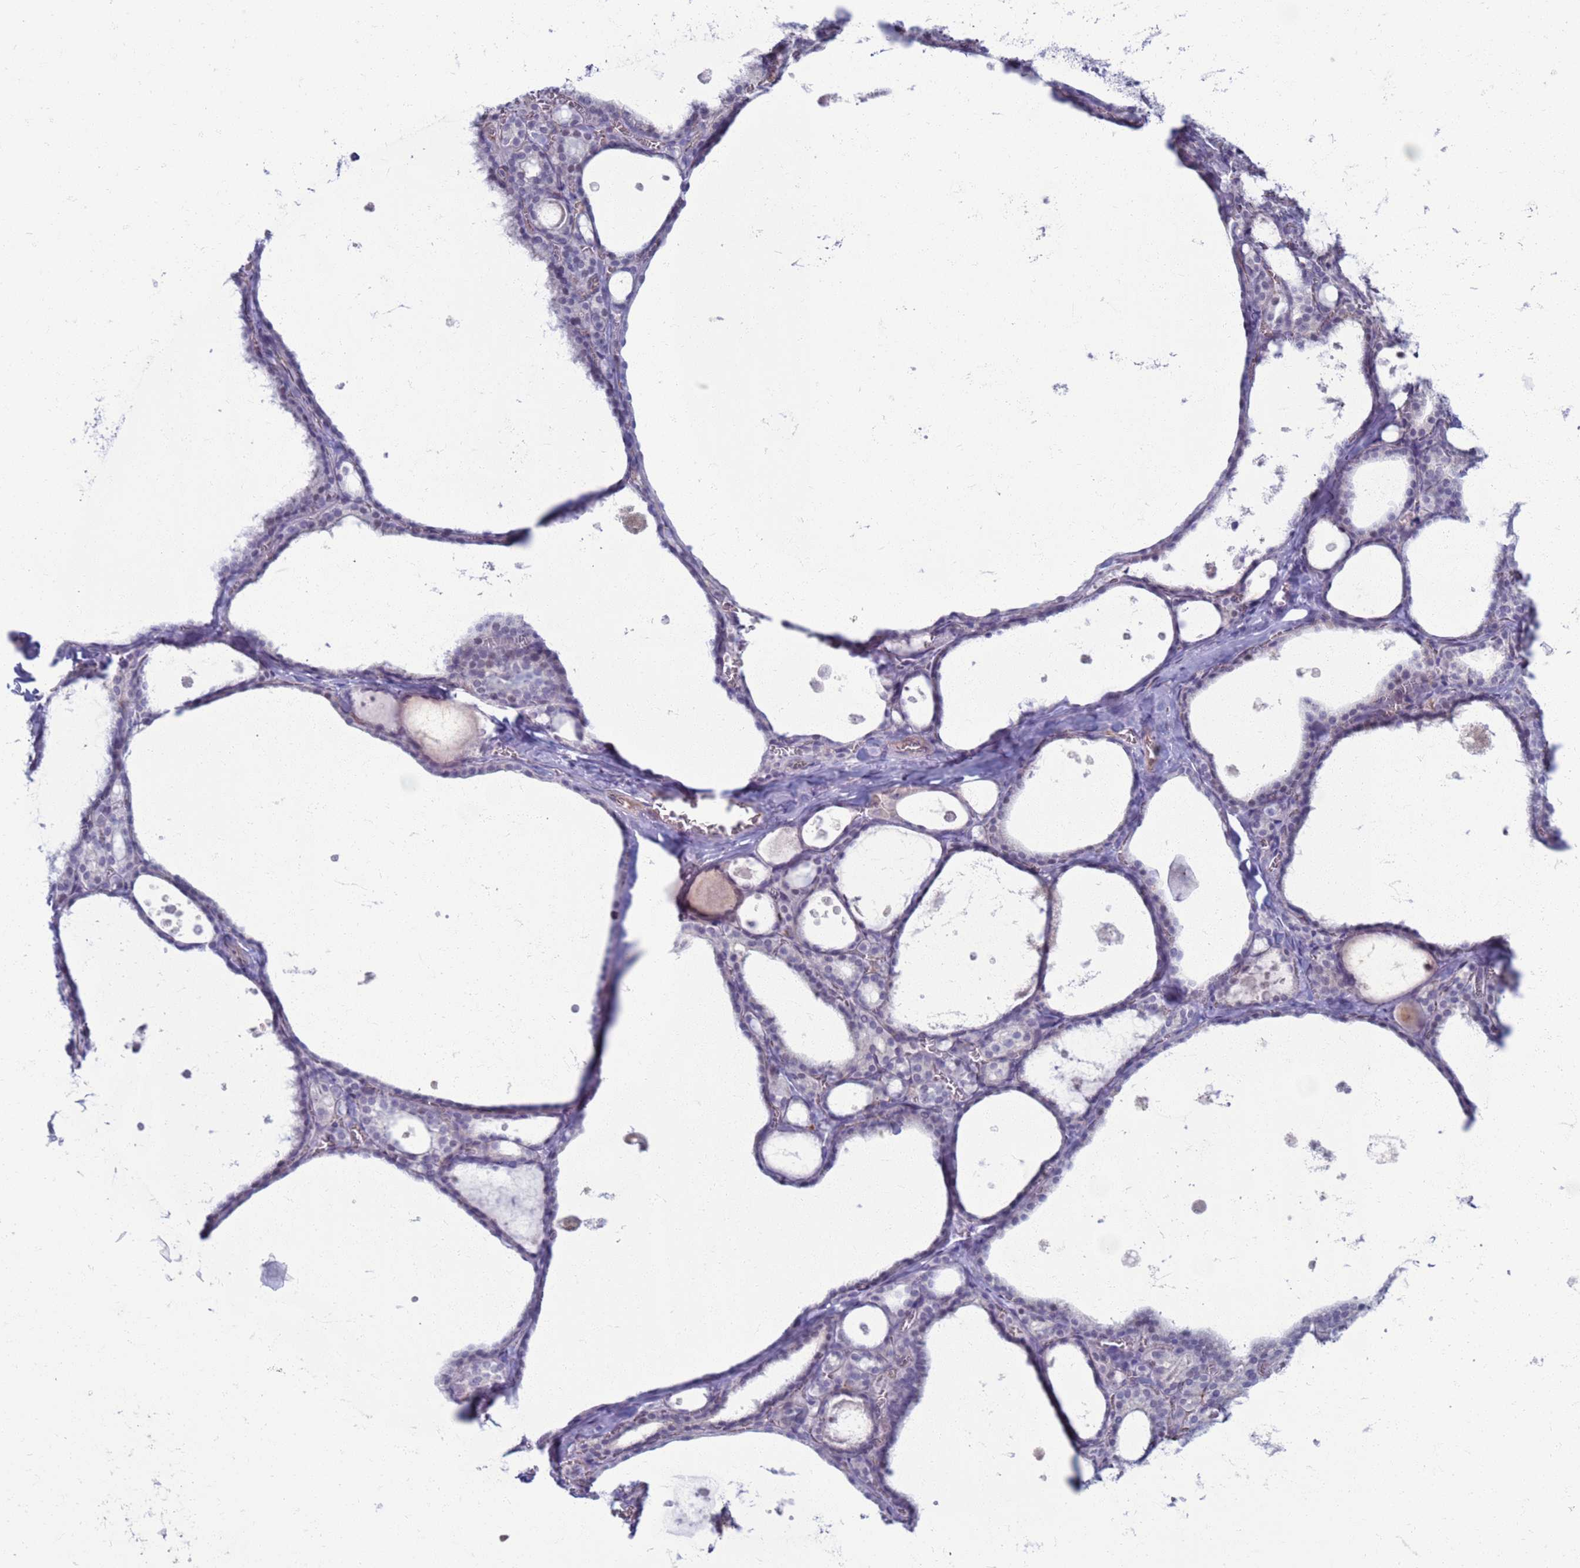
{"staining": {"intensity": "negative", "quantity": "none", "location": "none"}, "tissue": "thyroid gland", "cell_type": "Glandular cells", "image_type": "normal", "snomed": [{"axis": "morphology", "description": "Normal tissue, NOS"}, {"axis": "topography", "description": "Thyroid gland"}], "caption": "Image shows no protein staining in glandular cells of unremarkable thyroid gland. (Immunohistochemistry, brightfield microscopy, high magnification).", "gene": "CLCA2", "patient": {"sex": "male", "age": 56}}